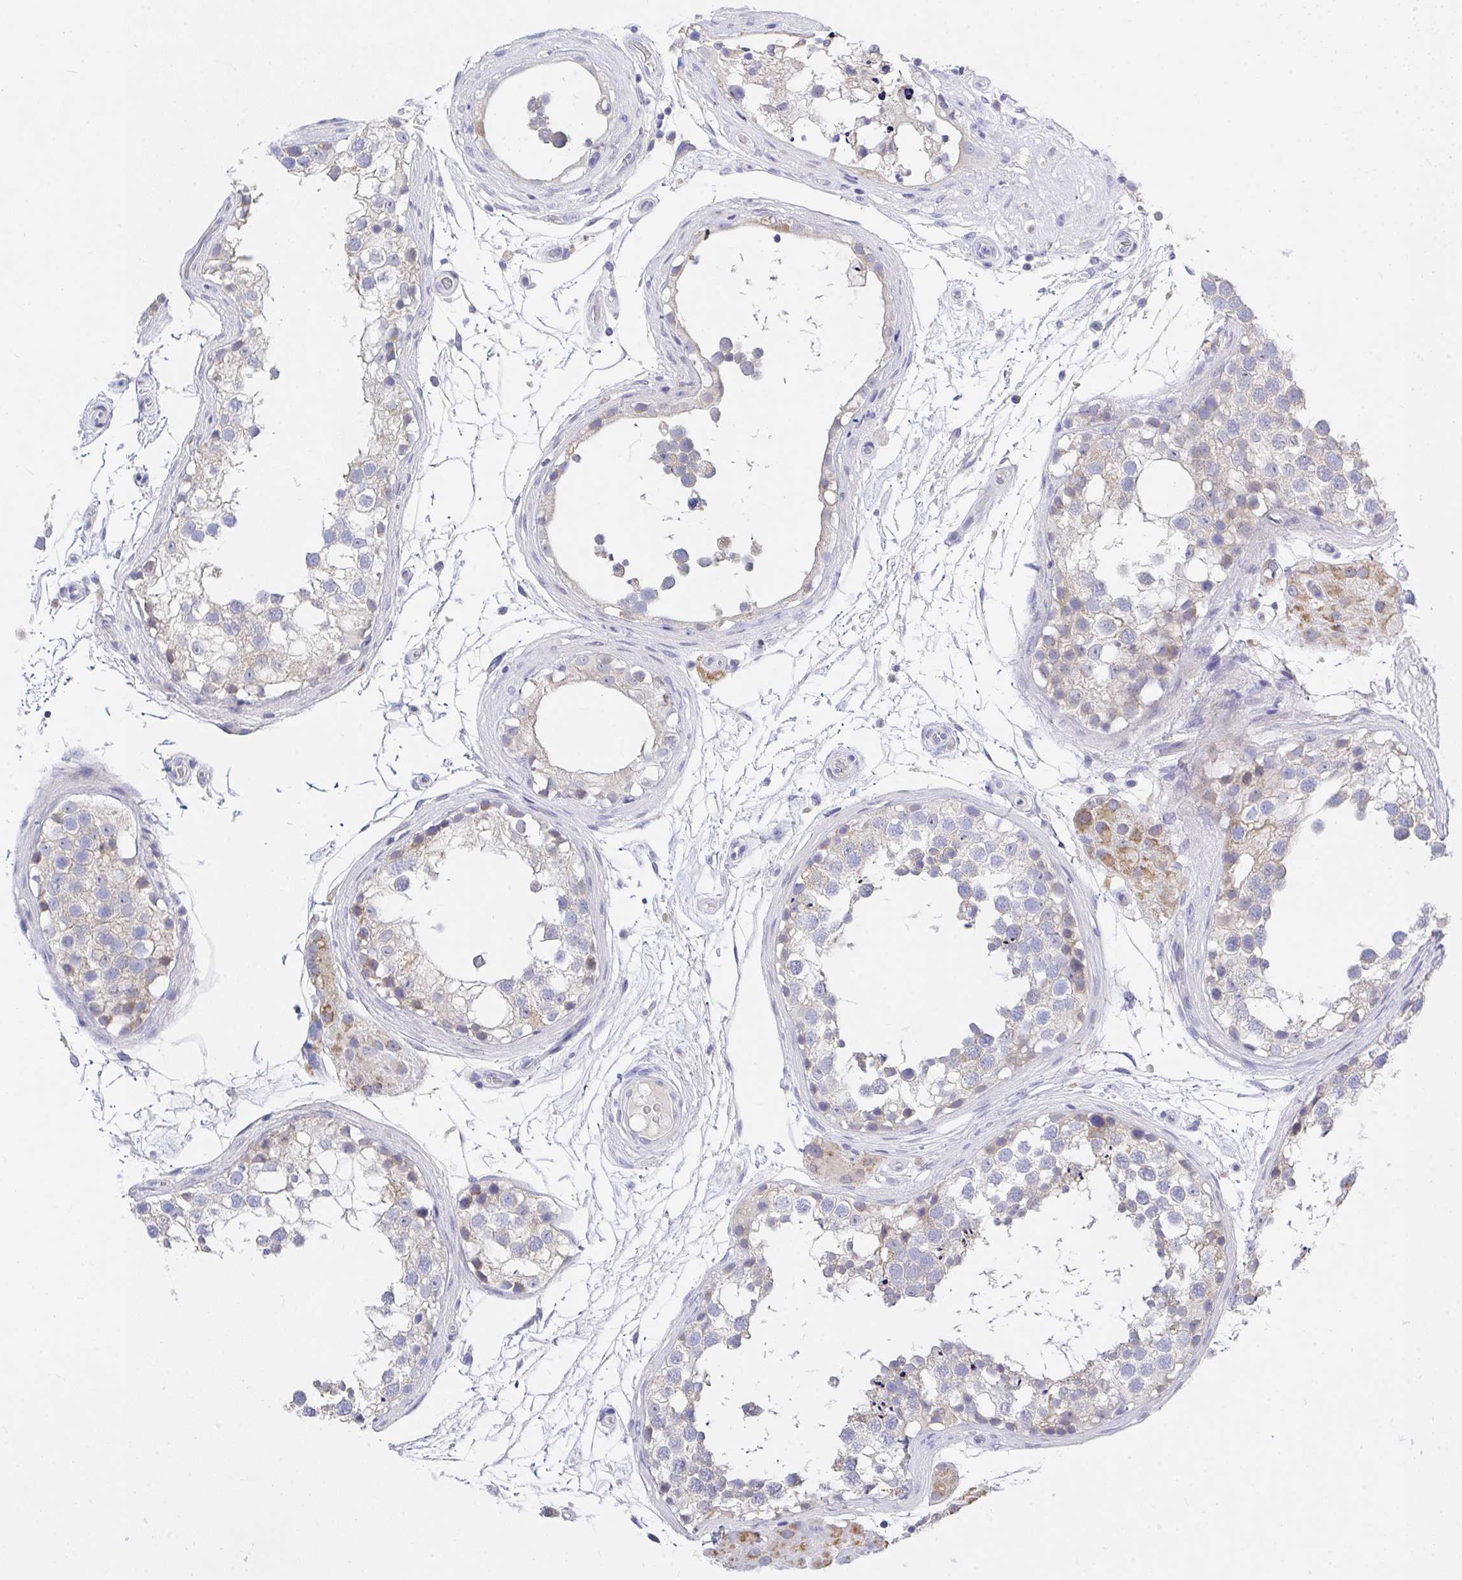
{"staining": {"intensity": "weak", "quantity": "25%-75%", "location": "cytoplasmic/membranous"}, "tissue": "testis", "cell_type": "Cells in seminiferous ducts", "image_type": "normal", "snomed": [{"axis": "morphology", "description": "Normal tissue, NOS"}, {"axis": "morphology", "description": "Seminoma, NOS"}, {"axis": "topography", "description": "Testis"}], "caption": "Immunohistochemistry (IHC) photomicrograph of benign testis: human testis stained using IHC displays low levels of weak protein expression localized specifically in the cytoplasmic/membranous of cells in seminiferous ducts, appearing as a cytoplasmic/membranous brown color.", "gene": "ZNF561", "patient": {"sex": "male", "age": 65}}